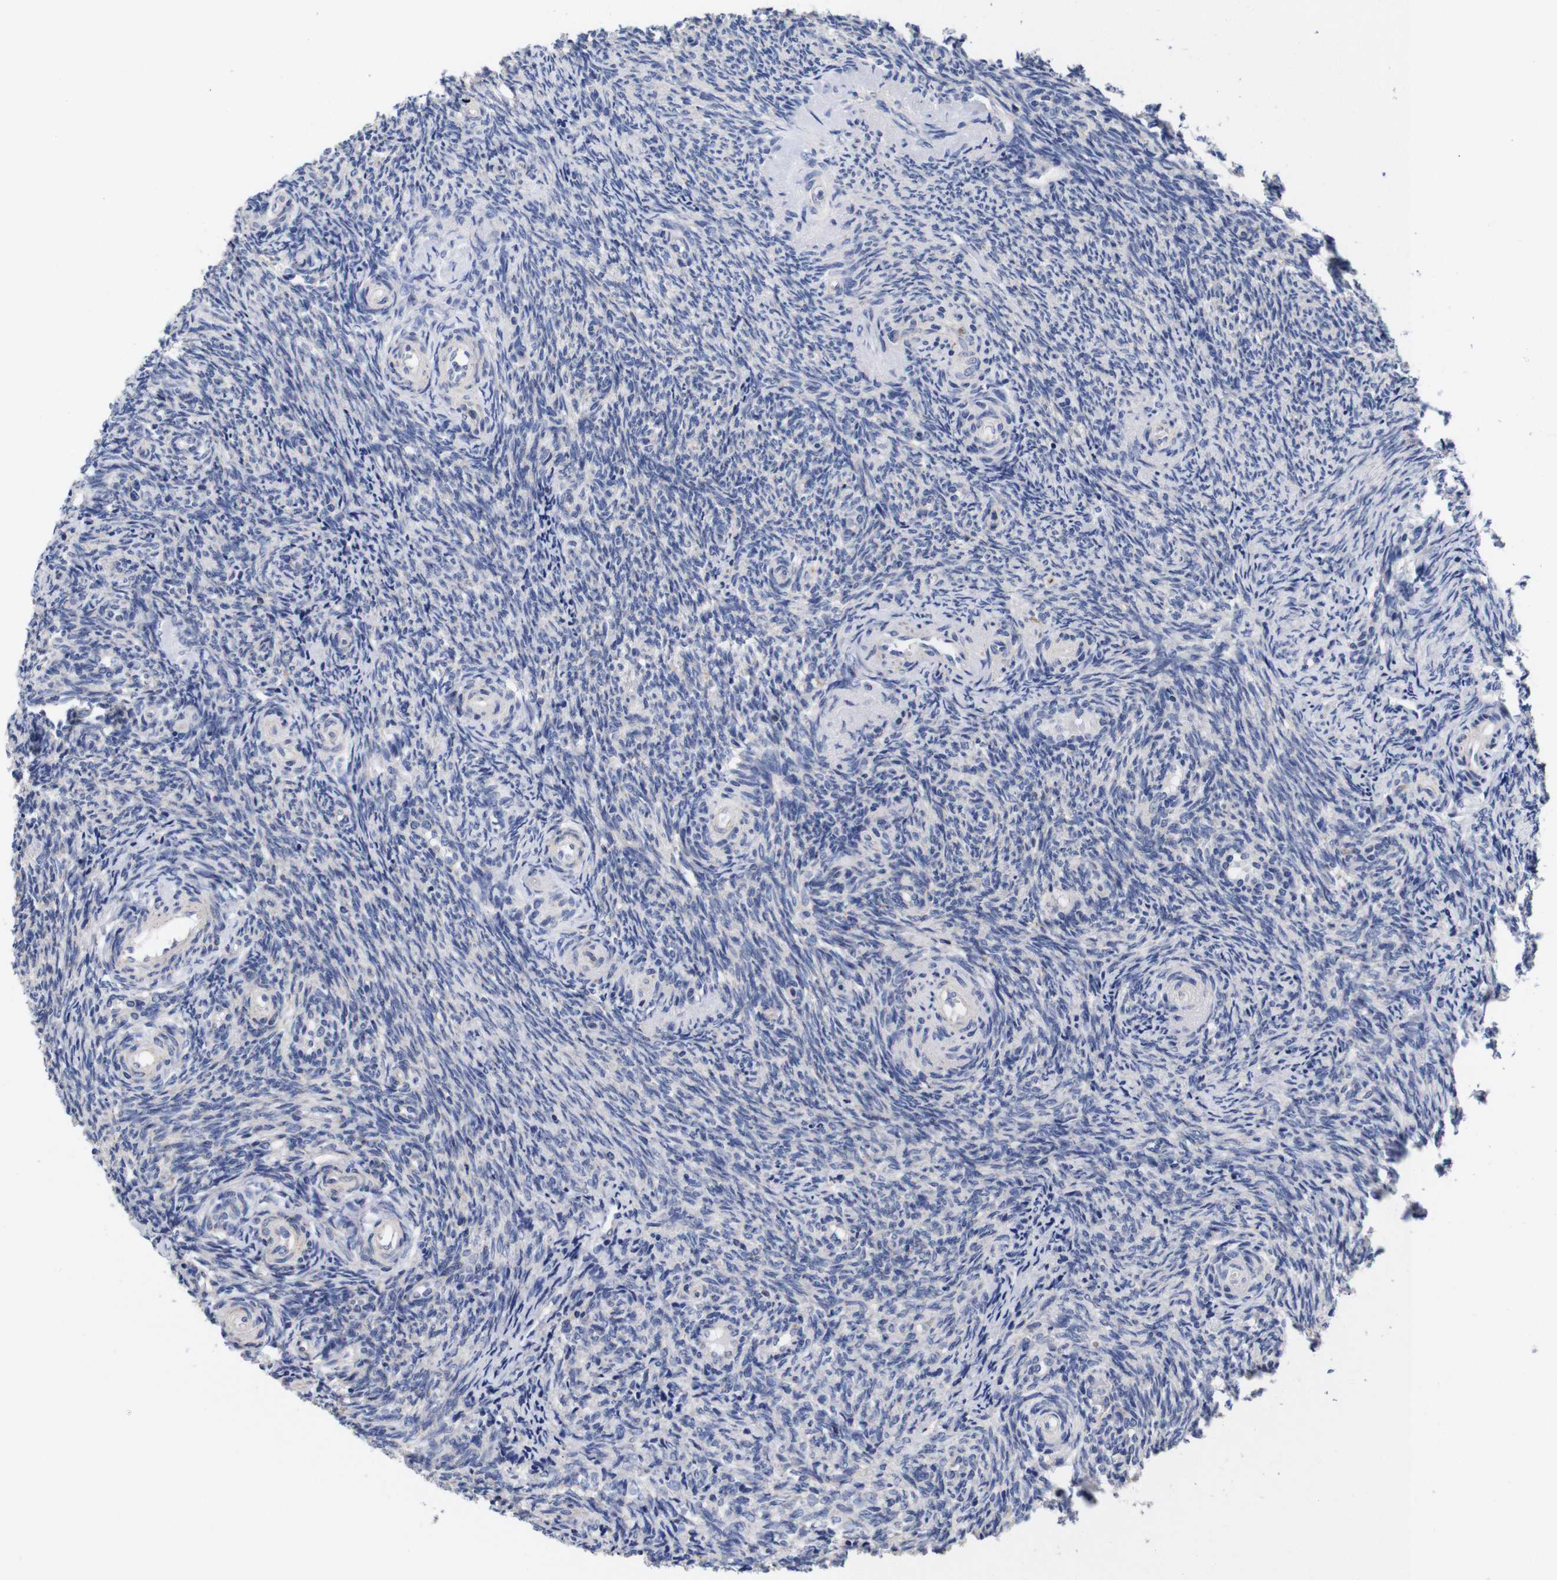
{"staining": {"intensity": "negative", "quantity": "none", "location": "none"}, "tissue": "ovary", "cell_type": "Ovarian stroma cells", "image_type": "normal", "snomed": [{"axis": "morphology", "description": "Normal tissue, NOS"}, {"axis": "topography", "description": "Ovary"}], "caption": "The photomicrograph shows no staining of ovarian stroma cells in normal ovary. Nuclei are stained in blue.", "gene": "OPN3", "patient": {"sex": "female", "age": 41}}